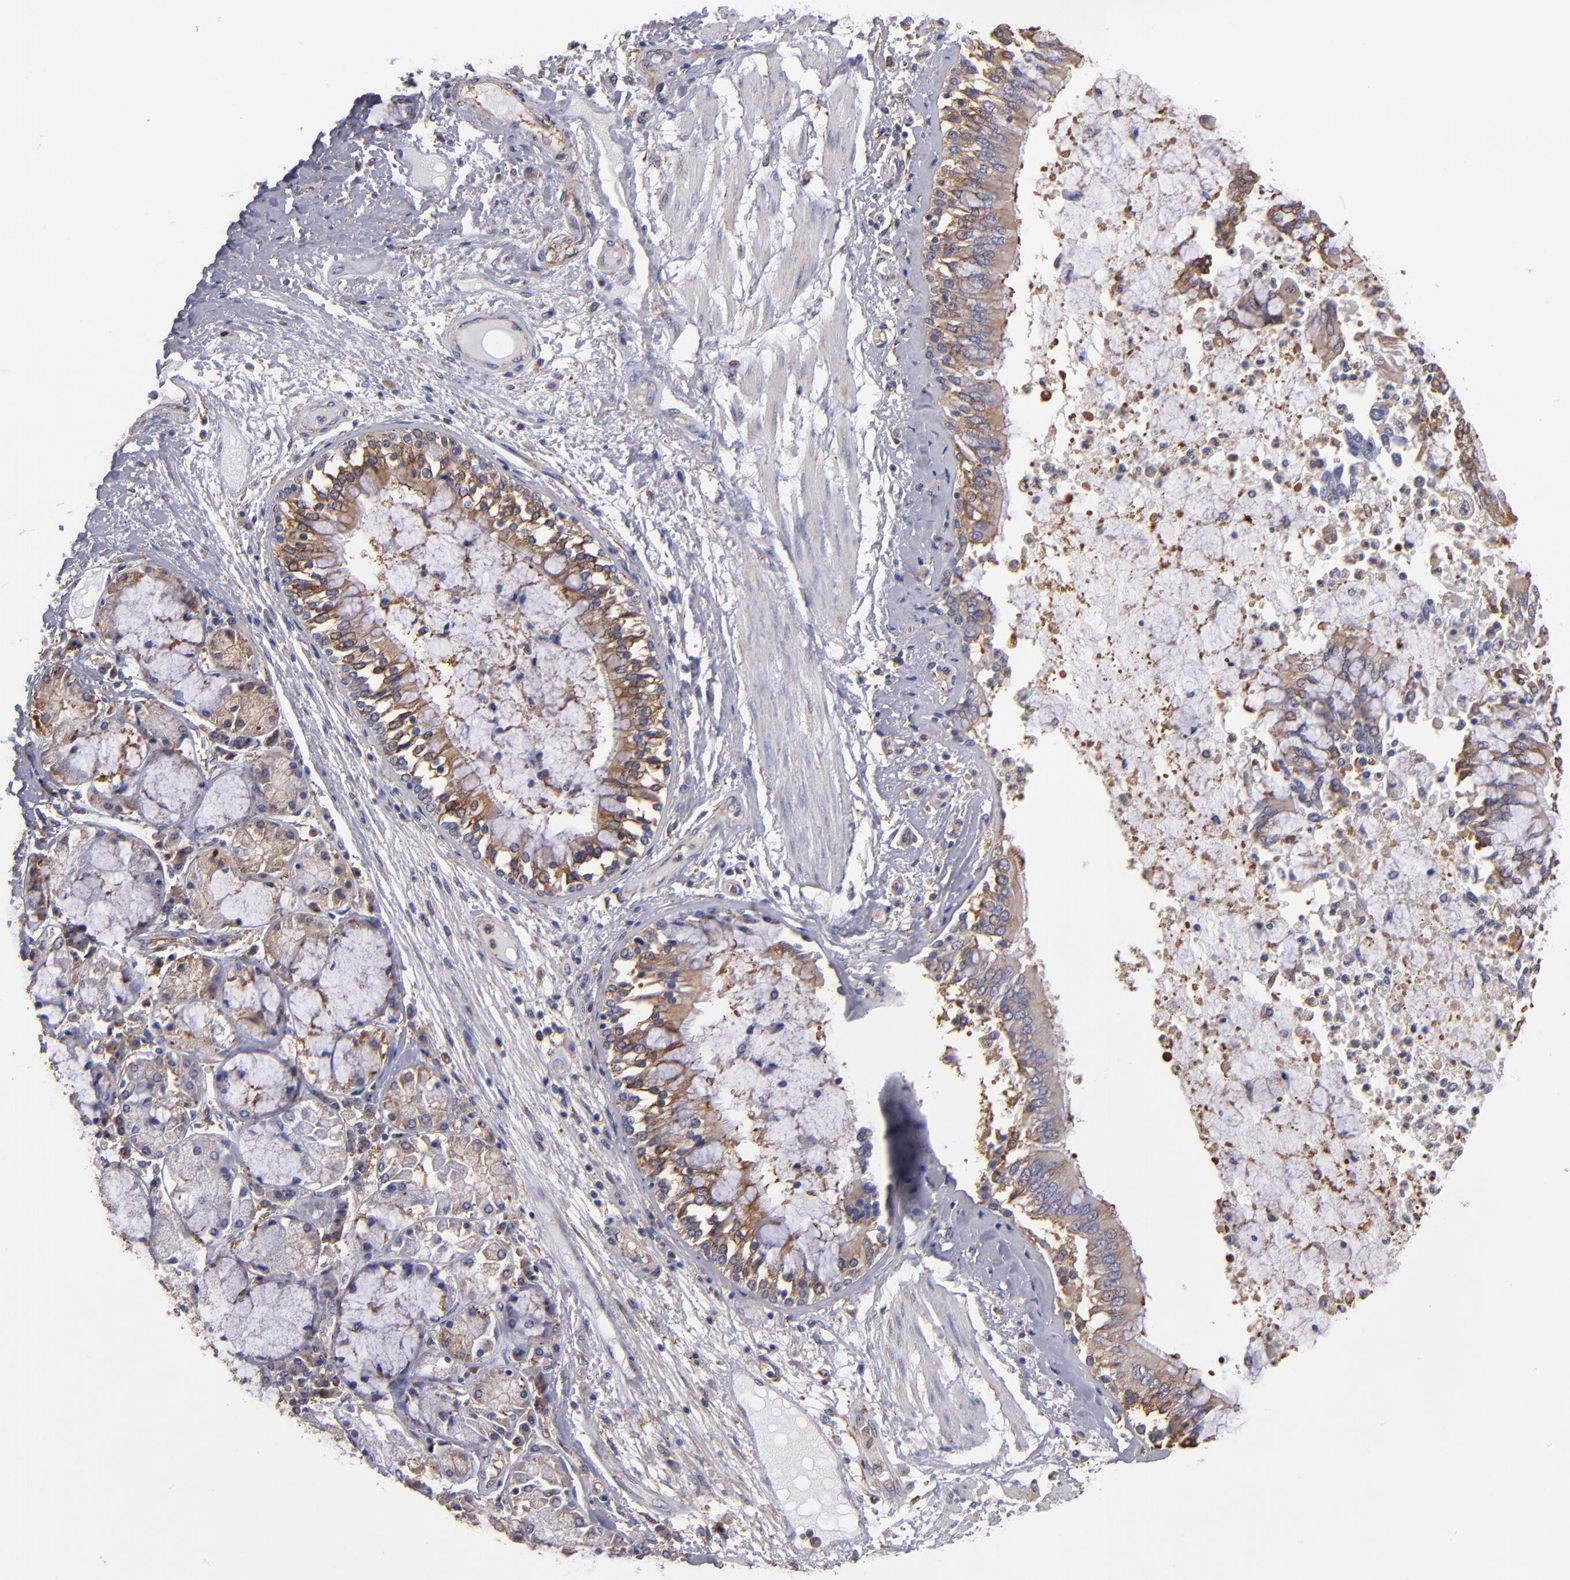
{"staining": {"intensity": "moderate", "quantity": ">75%", "location": "cytoplasmic/membranous"}, "tissue": "bronchus", "cell_type": "Respiratory epithelial cells", "image_type": "normal", "snomed": [{"axis": "morphology", "description": "Normal tissue, NOS"}, {"axis": "topography", "description": "Cartilage tissue"}, {"axis": "topography", "description": "Bronchus"}, {"axis": "topography", "description": "Lung"}], "caption": "An immunohistochemistry (IHC) image of benign tissue is shown. Protein staining in brown labels moderate cytoplasmic/membranous positivity in bronchus within respiratory epithelial cells.", "gene": "MVP", "patient": {"sex": "female", "age": 49}}